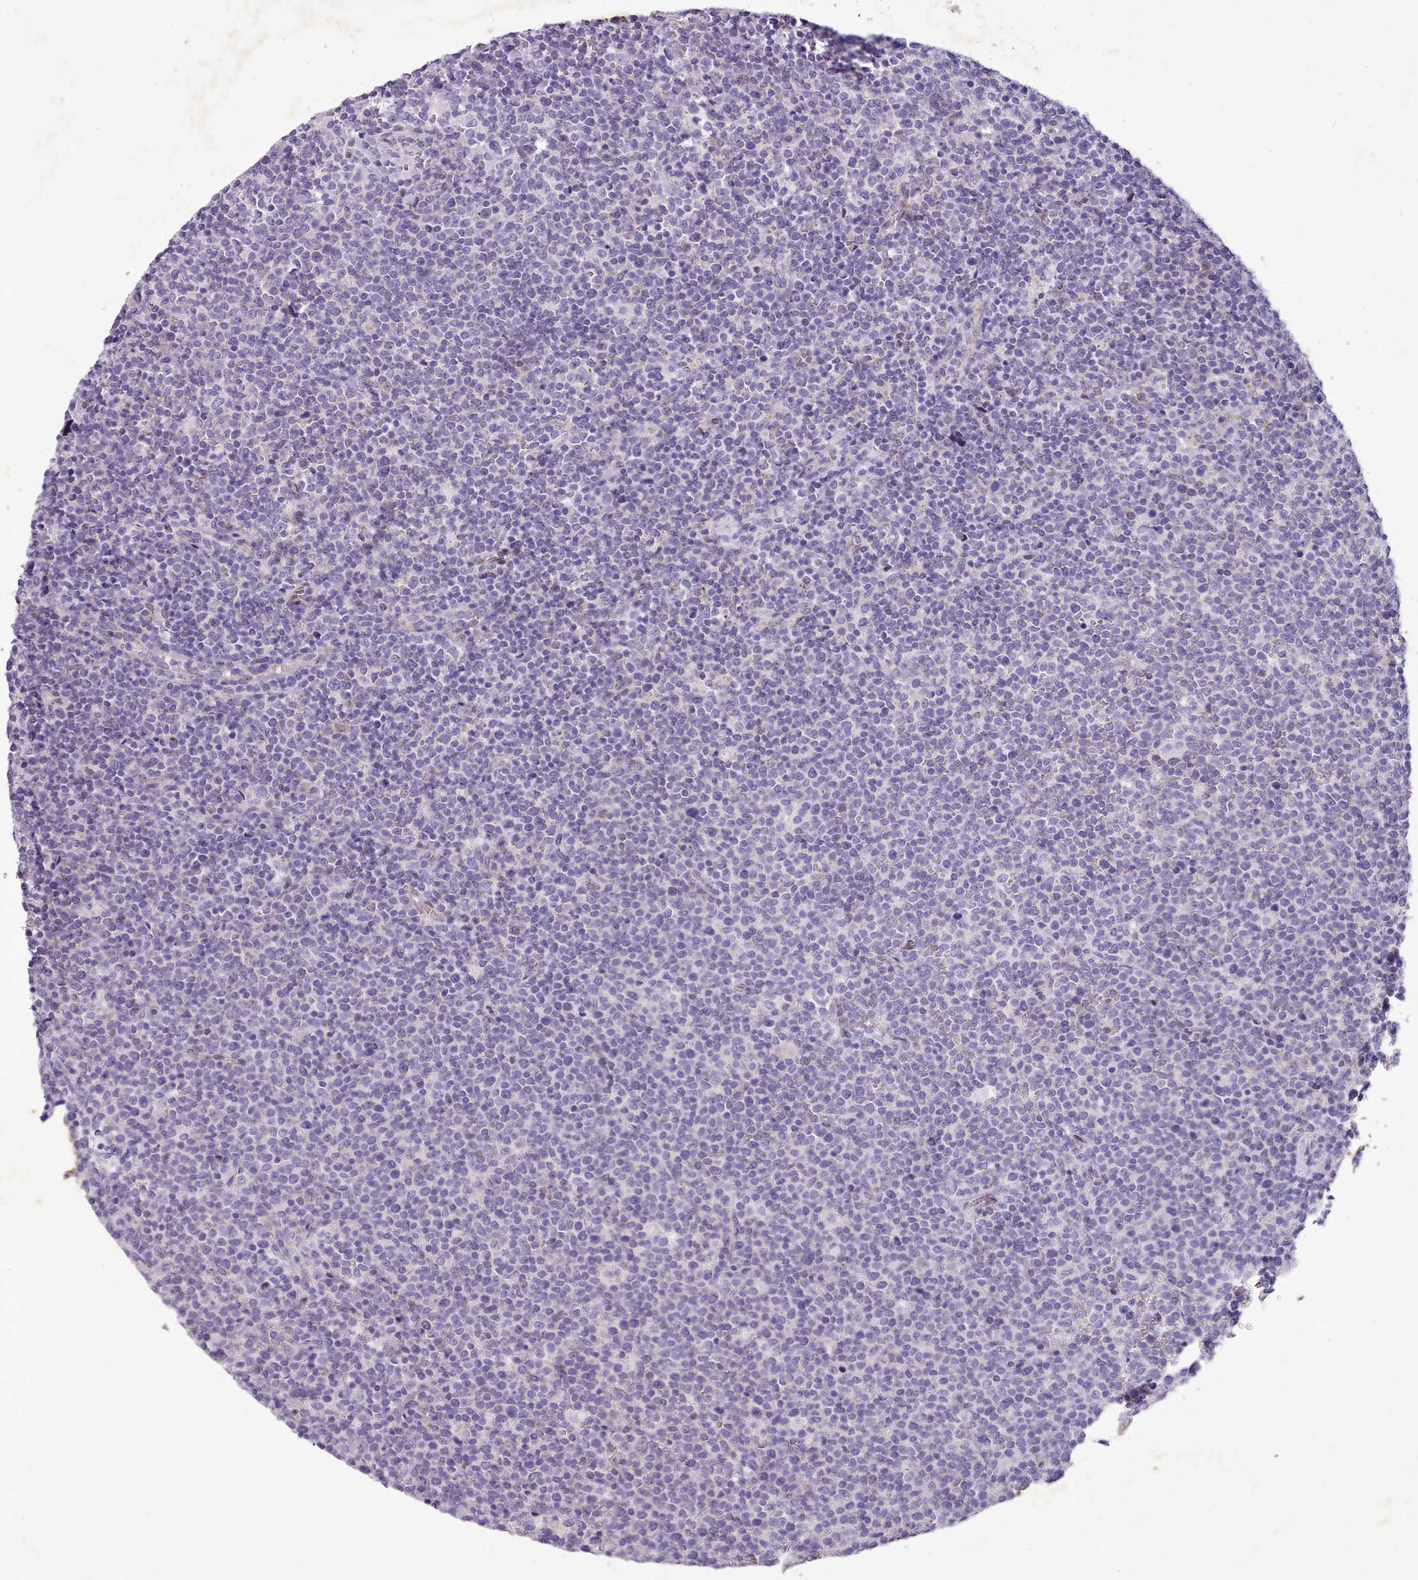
{"staining": {"intensity": "weak", "quantity": "<25%", "location": "cytoplasmic/membranous"}, "tissue": "lymphoma", "cell_type": "Tumor cells", "image_type": "cancer", "snomed": [{"axis": "morphology", "description": "Malignant lymphoma, non-Hodgkin's type, High grade"}, {"axis": "topography", "description": "Lymph node"}], "caption": "Histopathology image shows no protein positivity in tumor cells of malignant lymphoma, non-Hodgkin's type (high-grade) tissue.", "gene": "KCNT2", "patient": {"sex": "male", "age": 61}}